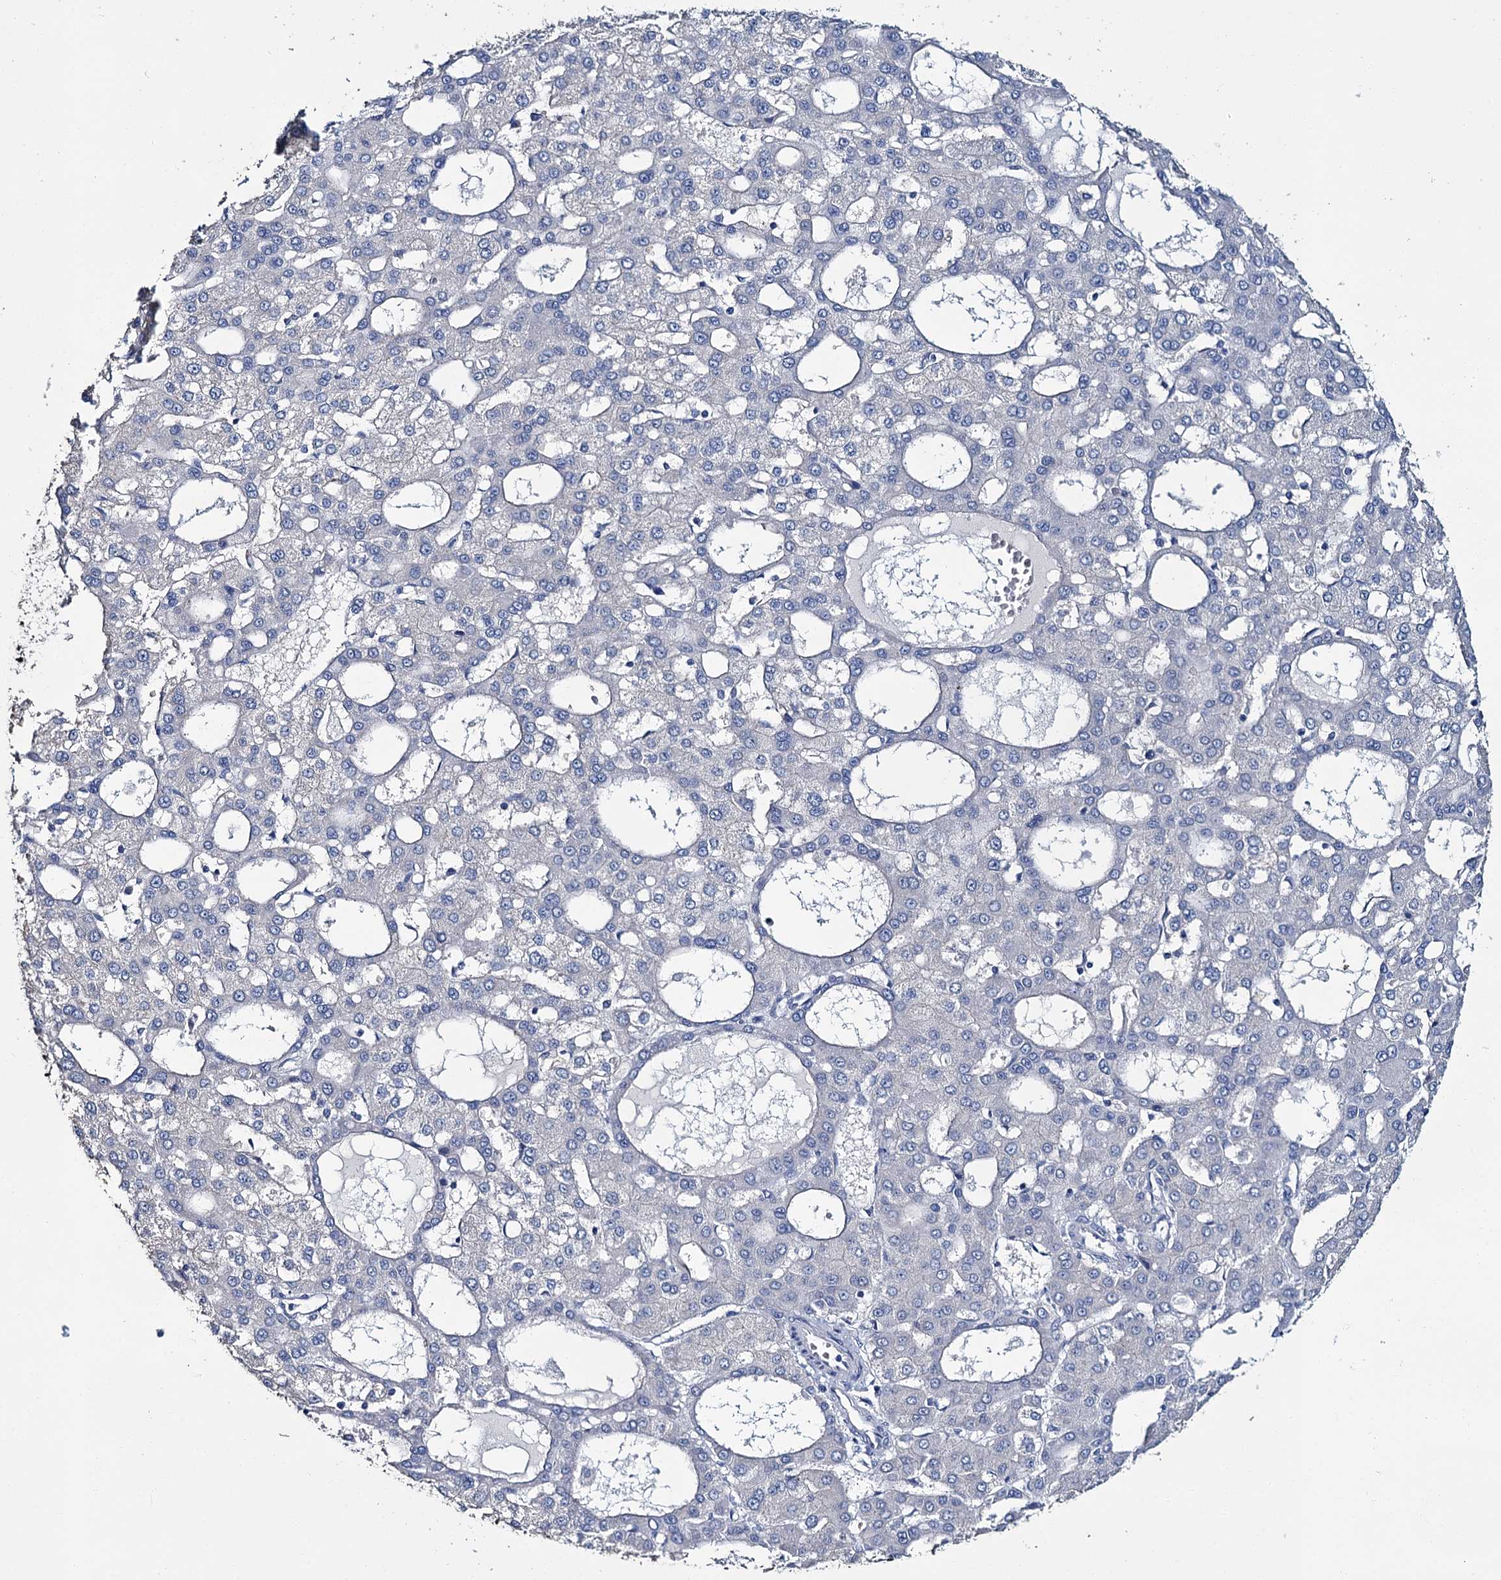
{"staining": {"intensity": "negative", "quantity": "none", "location": "none"}, "tissue": "liver cancer", "cell_type": "Tumor cells", "image_type": "cancer", "snomed": [{"axis": "morphology", "description": "Carcinoma, Hepatocellular, NOS"}, {"axis": "topography", "description": "Liver"}], "caption": "This is an immunohistochemistry (IHC) micrograph of liver hepatocellular carcinoma. There is no expression in tumor cells.", "gene": "SNCB", "patient": {"sex": "male", "age": 47}}